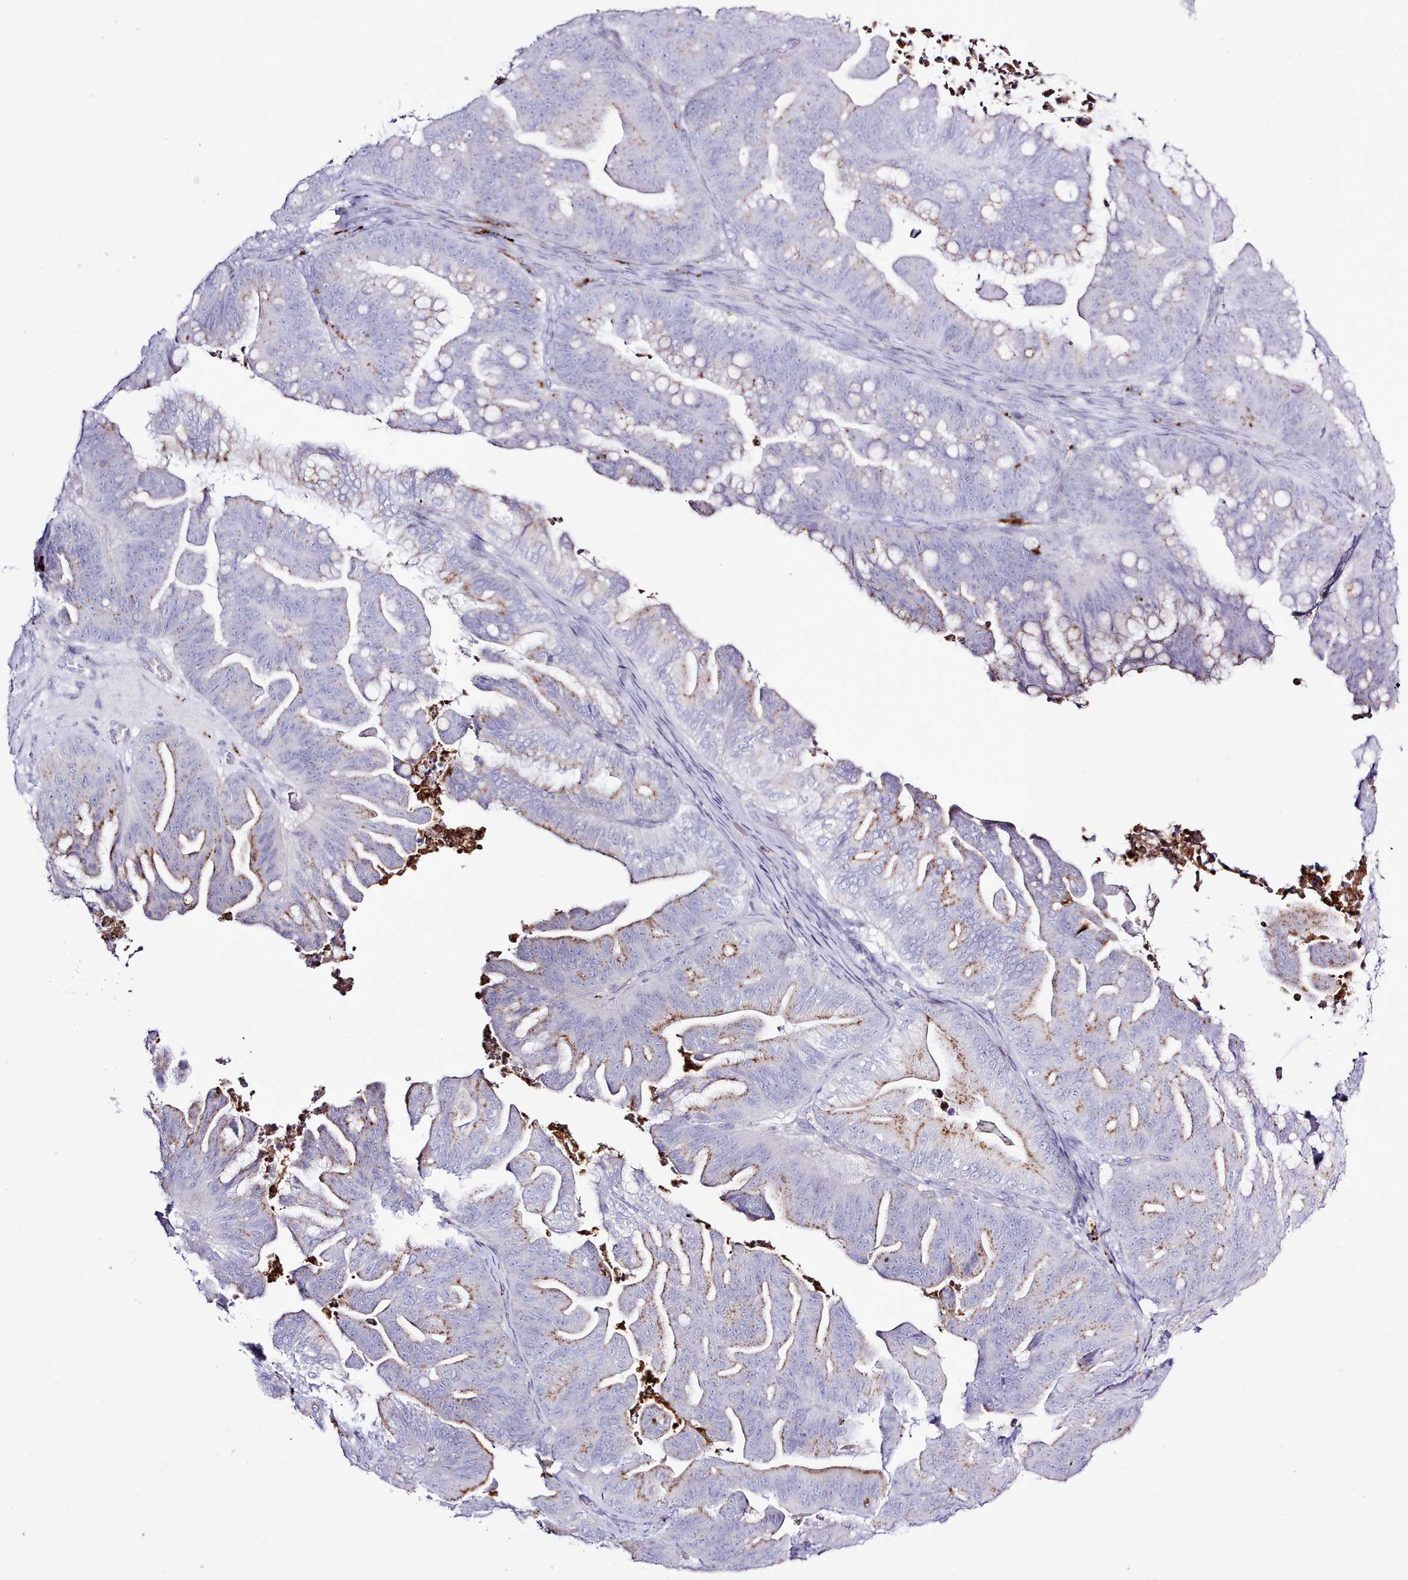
{"staining": {"intensity": "moderate", "quantity": "<25%", "location": "cytoplasmic/membranous"}, "tissue": "ovarian cancer", "cell_type": "Tumor cells", "image_type": "cancer", "snomed": [{"axis": "morphology", "description": "Cystadenocarcinoma, mucinous, NOS"}, {"axis": "topography", "description": "Ovary"}], "caption": "Tumor cells display low levels of moderate cytoplasmic/membranous staining in about <25% of cells in mucinous cystadenocarcinoma (ovarian). Nuclei are stained in blue.", "gene": "SRD5A1", "patient": {"sex": "female", "age": 67}}